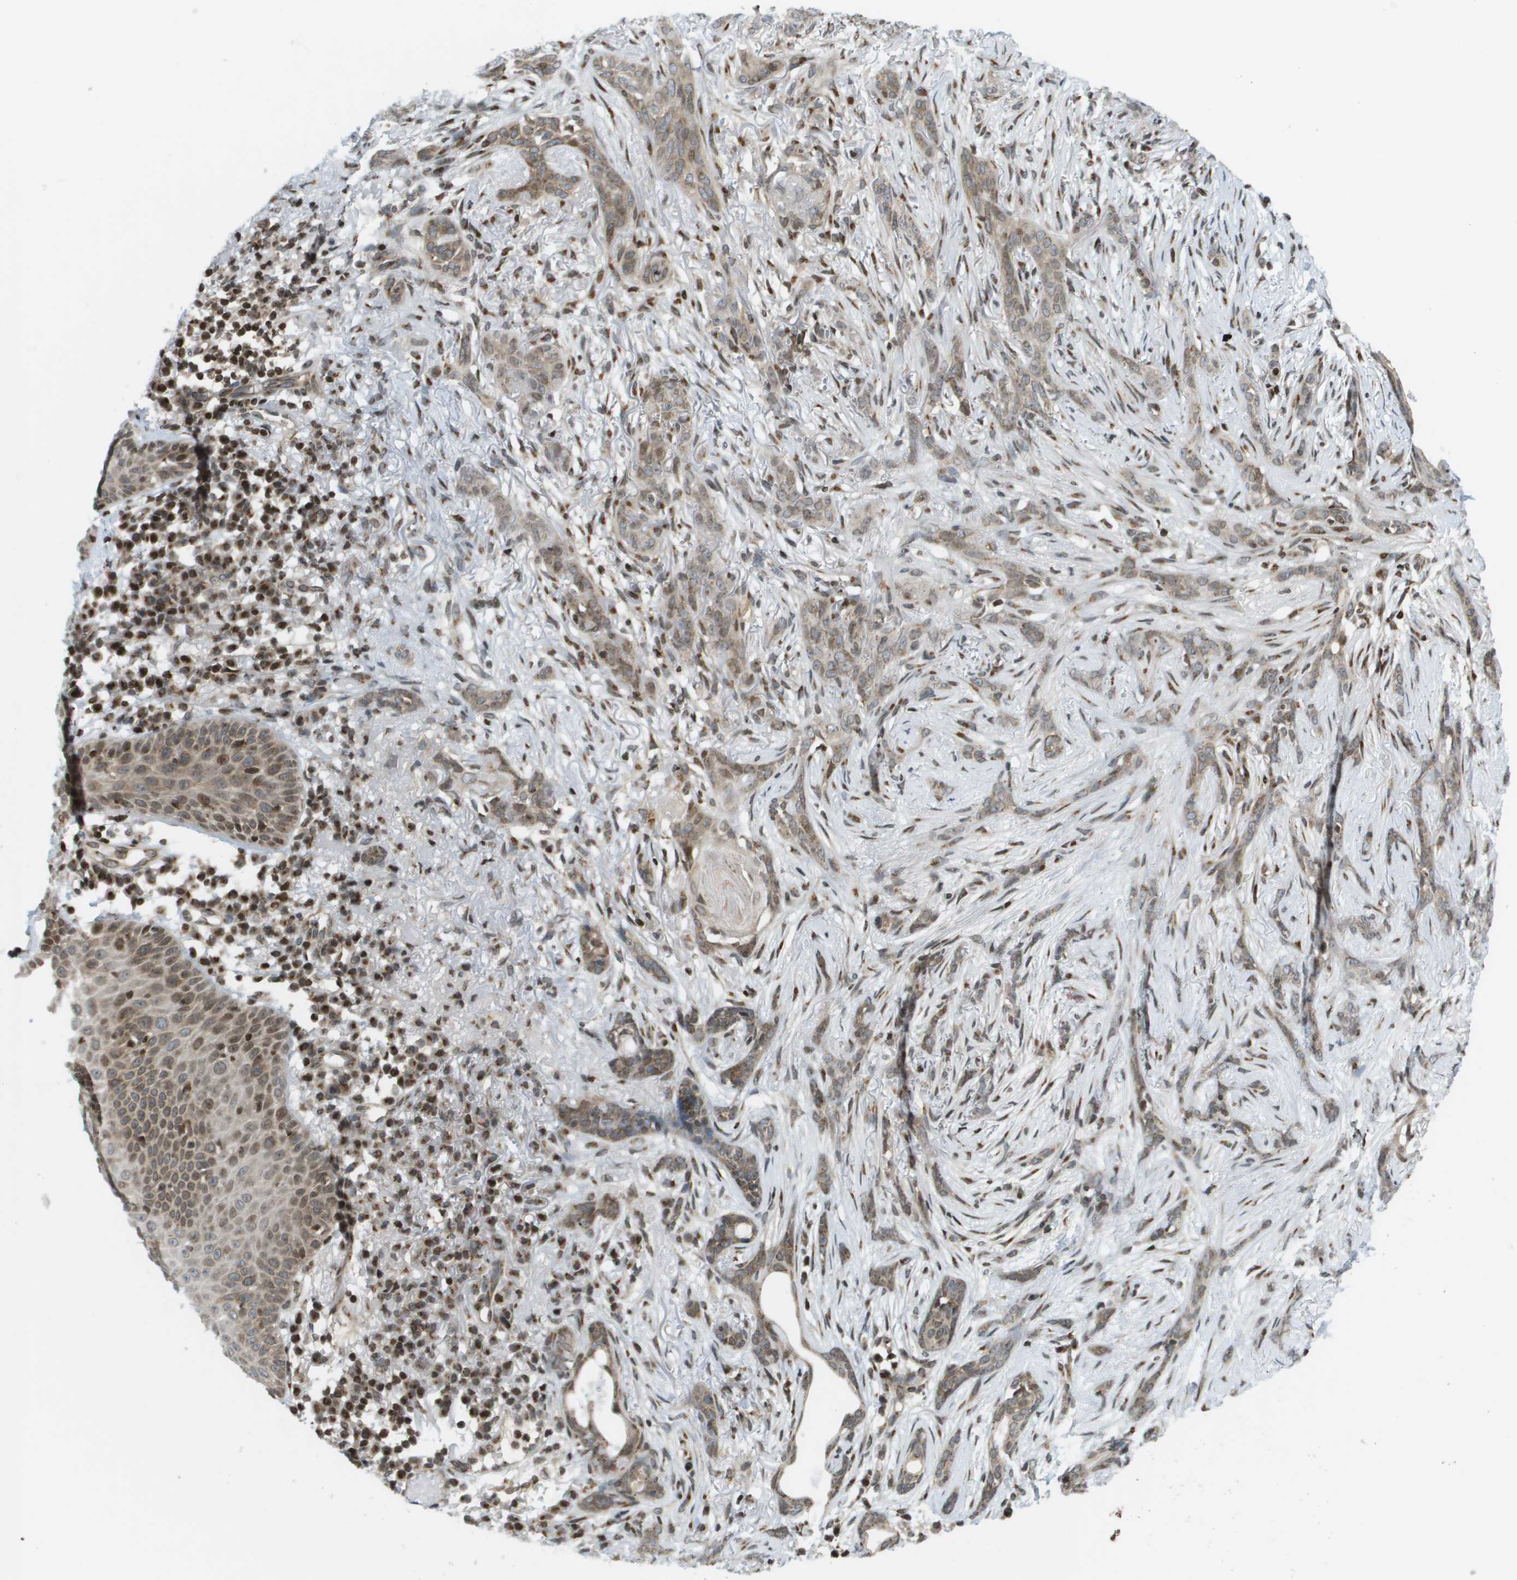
{"staining": {"intensity": "moderate", "quantity": ">75%", "location": "cytoplasmic/membranous"}, "tissue": "skin cancer", "cell_type": "Tumor cells", "image_type": "cancer", "snomed": [{"axis": "morphology", "description": "Basal cell carcinoma"}, {"axis": "morphology", "description": "Adnexal tumor, benign"}, {"axis": "topography", "description": "Skin"}], "caption": "Immunohistochemical staining of human skin cancer (basal cell carcinoma) exhibits medium levels of moderate cytoplasmic/membranous protein staining in approximately >75% of tumor cells.", "gene": "EVC", "patient": {"sex": "female", "age": 42}}